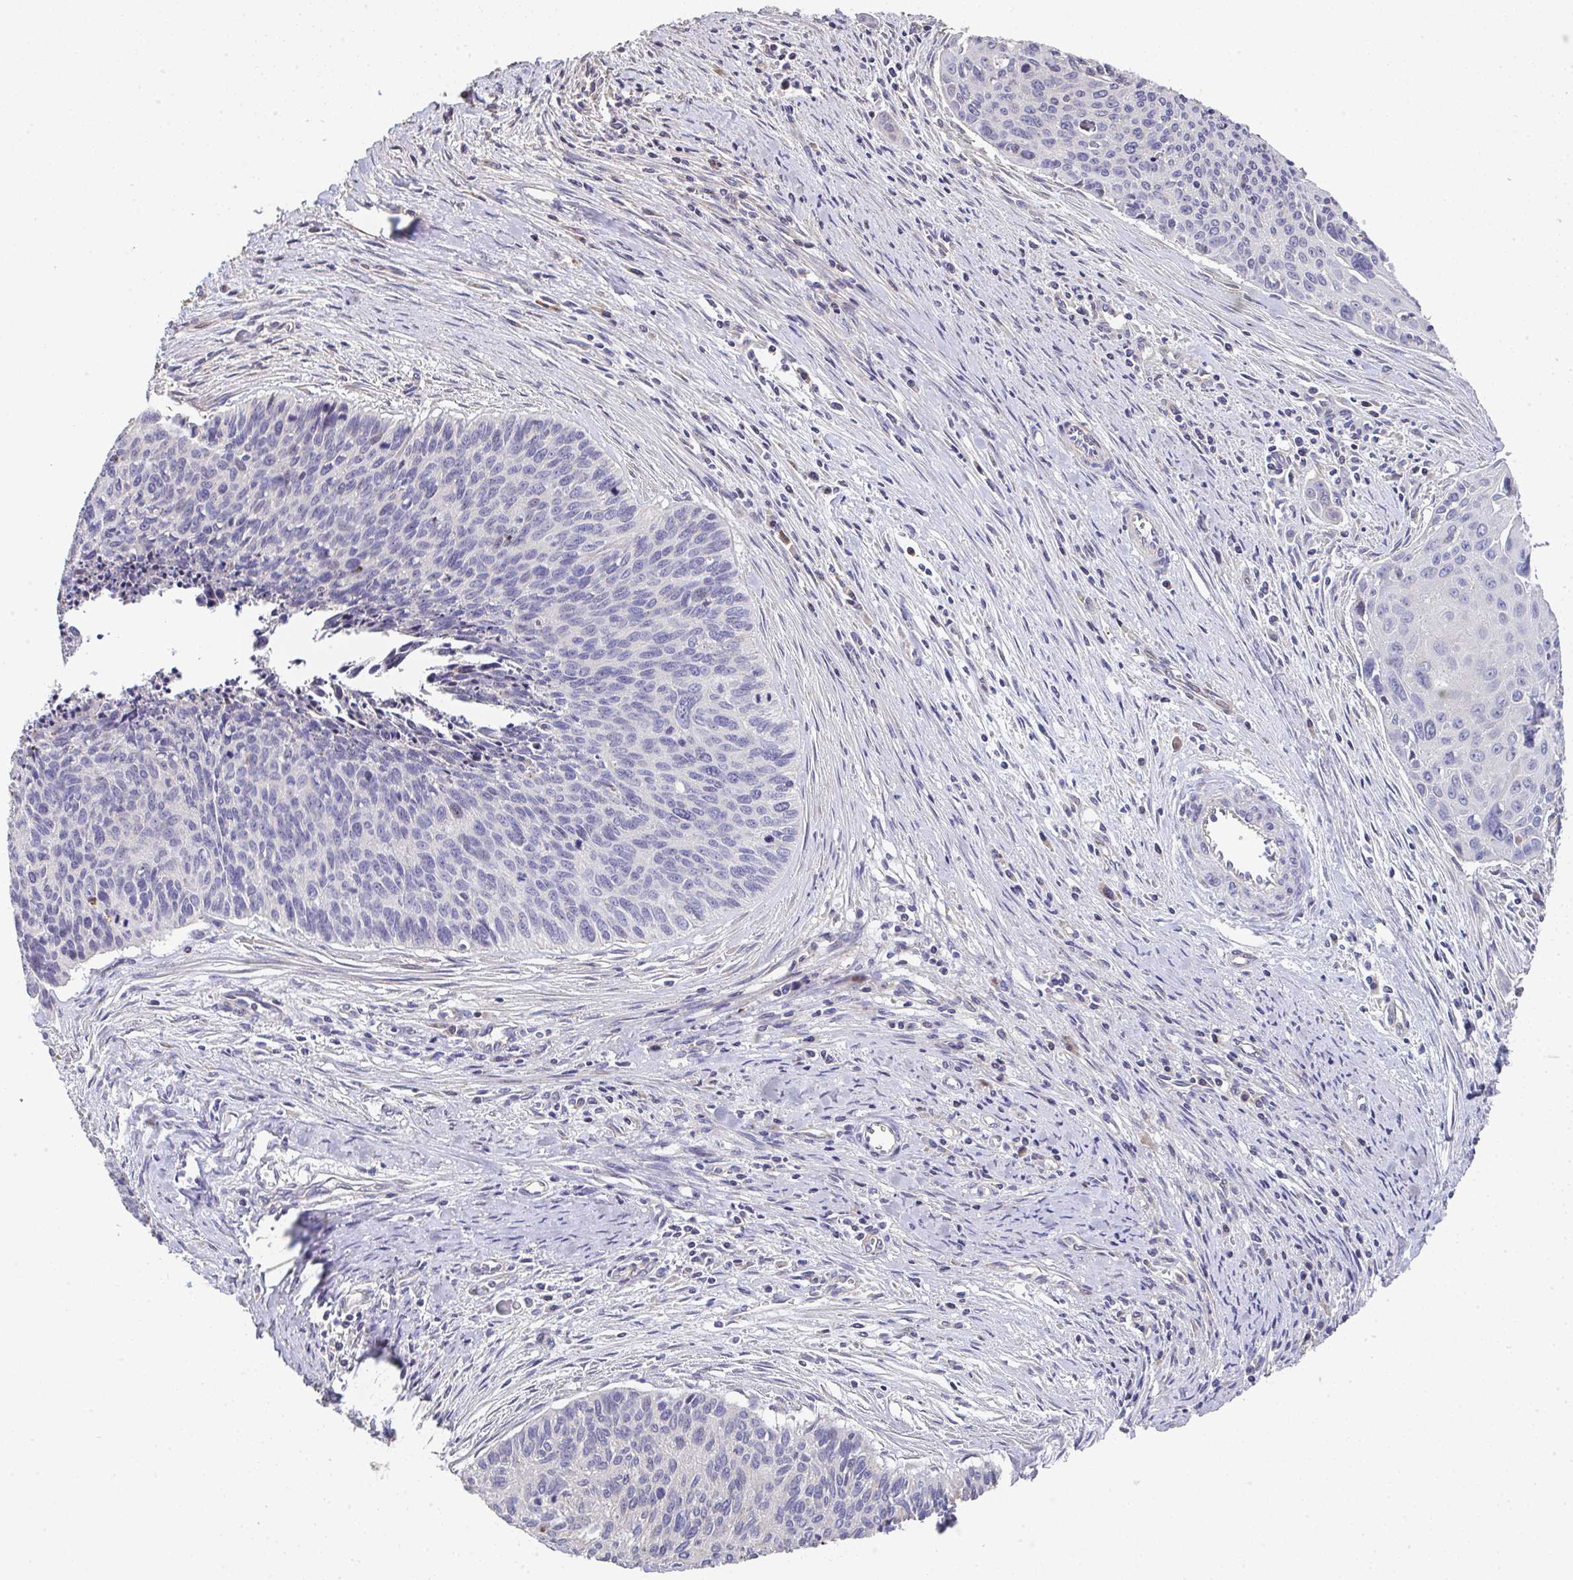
{"staining": {"intensity": "negative", "quantity": "none", "location": "none"}, "tissue": "cervical cancer", "cell_type": "Tumor cells", "image_type": "cancer", "snomed": [{"axis": "morphology", "description": "Squamous cell carcinoma, NOS"}, {"axis": "topography", "description": "Cervix"}], "caption": "A high-resolution histopathology image shows immunohistochemistry staining of squamous cell carcinoma (cervical), which shows no significant staining in tumor cells.", "gene": "RUNDC3B", "patient": {"sex": "female", "age": 55}}